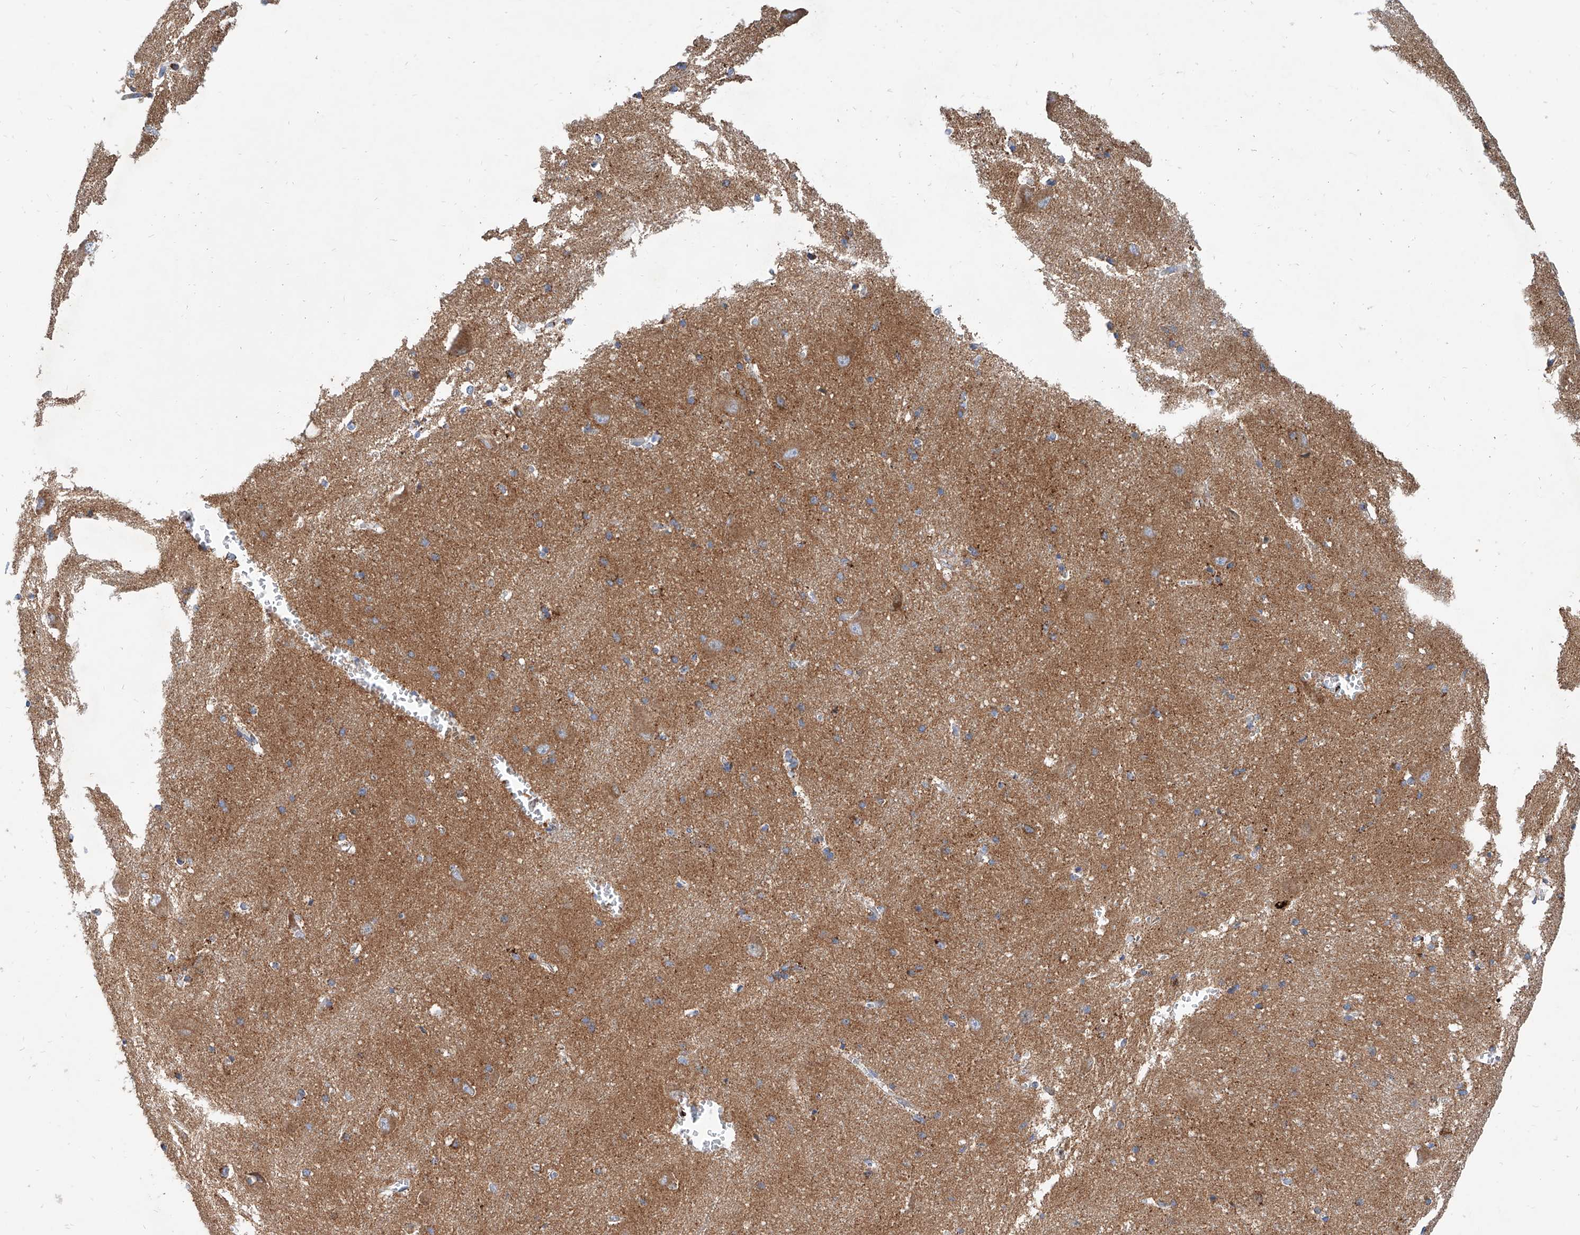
{"staining": {"intensity": "weak", "quantity": "25%-75%", "location": "cytoplasmic/membranous"}, "tissue": "caudate", "cell_type": "Glial cells", "image_type": "normal", "snomed": [{"axis": "morphology", "description": "Normal tissue, NOS"}, {"axis": "topography", "description": "Lateral ventricle wall"}], "caption": "High-magnification brightfield microscopy of unremarkable caudate stained with DAB (3,3'-diaminobenzidine) (brown) and counterstained with hematoxylin (blue). glial cells exhibit weak cytoplasmic/membranous positivity is seen in about25%-75% of cells.", "gene": "CPNE5", "patient": {"sex": "male", "age": 37}}